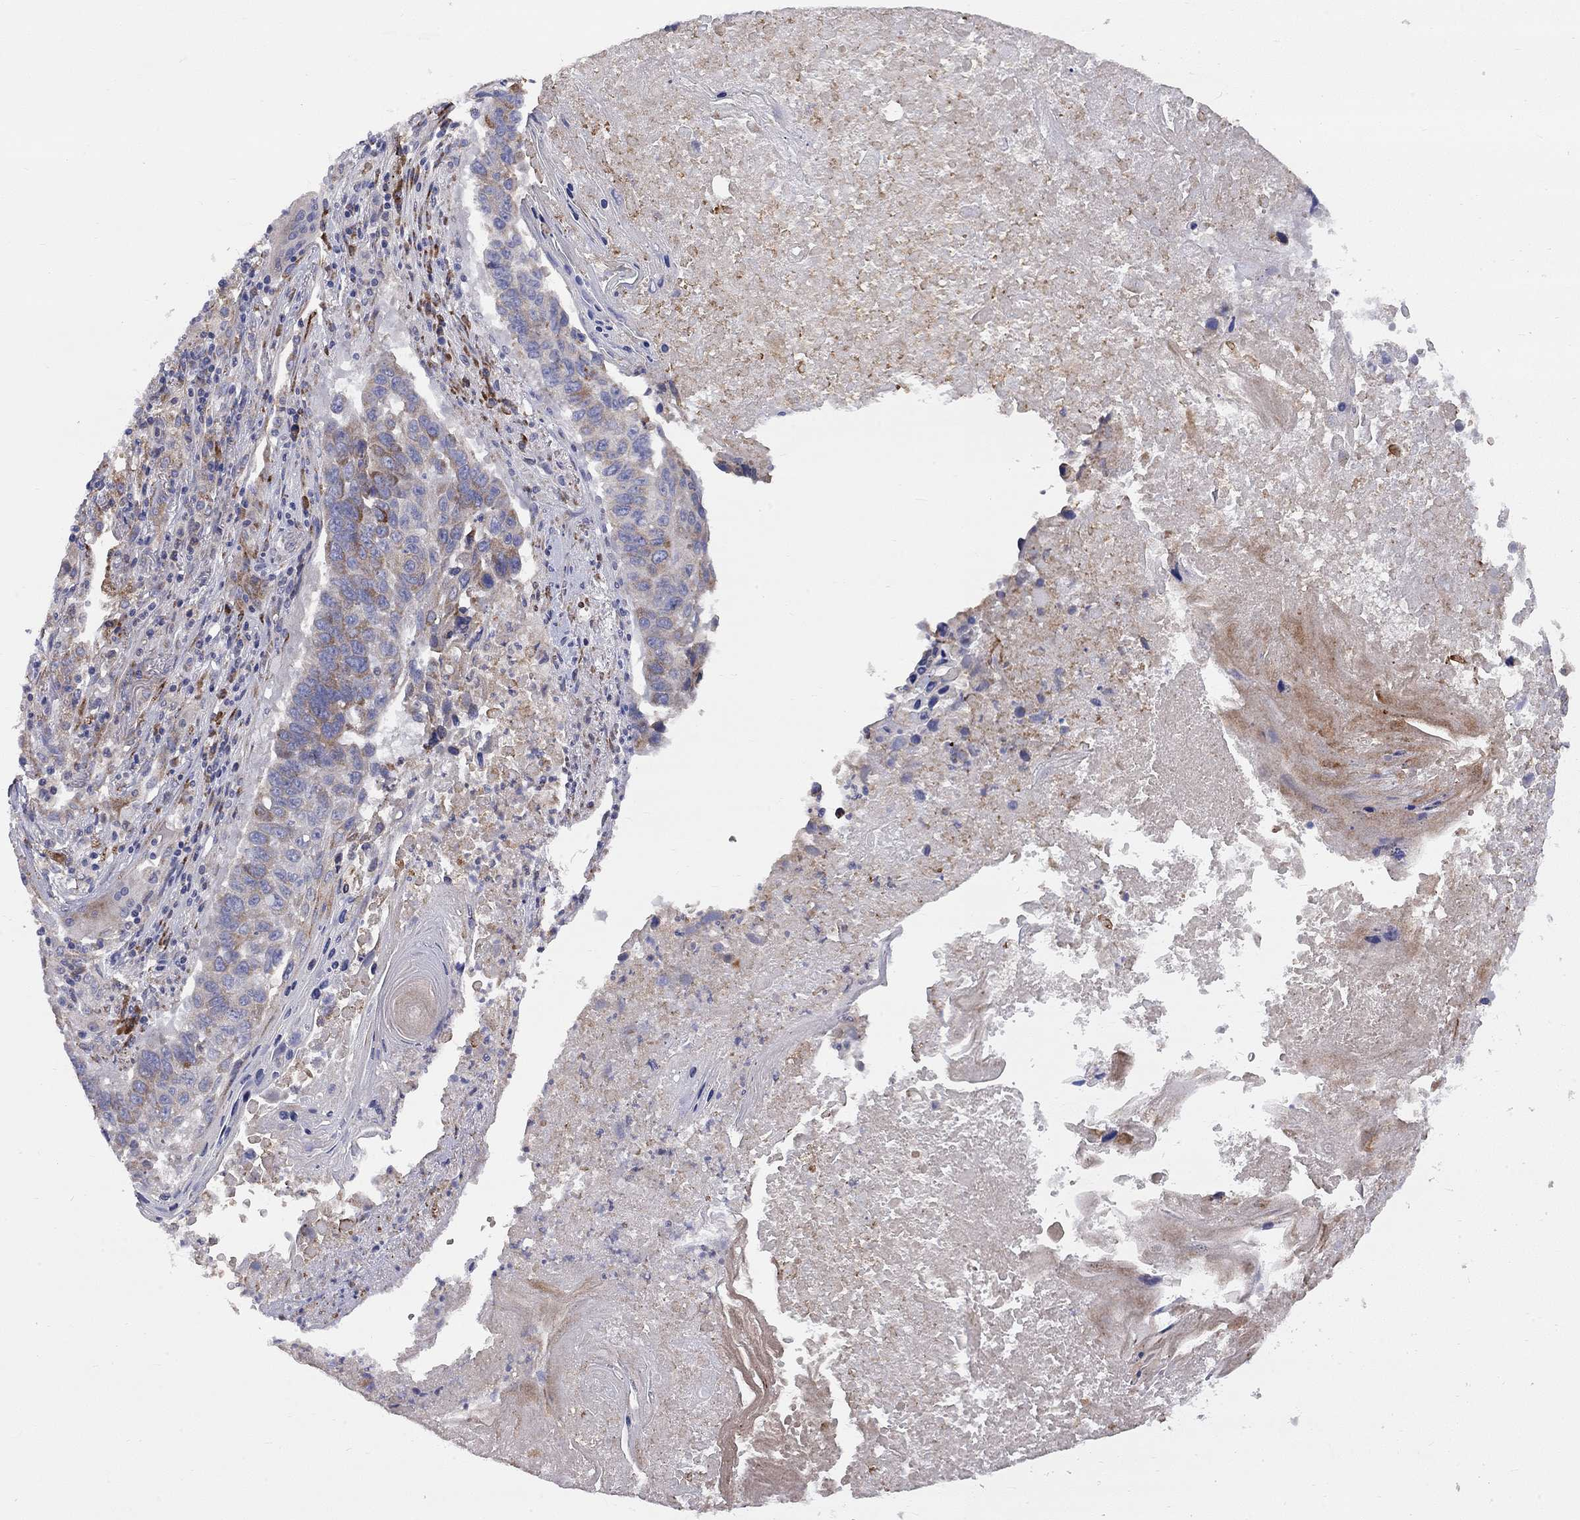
{"staining": {"intensity": "moderate", "quantity": "<25%", "location": "cytoplasmic/membranous"}, "tissue": "lung cancer", "cell_type": "Tumor cells", "image_type": "cancer", "snomed": [{"axis": "morphology", "description": "Squamous cell carcinoma, NOS"}, {"axis": "topography", "description": "Lung"}], "caption": "Moderate cytoplasmic/membranous positivity is seen in approximately <25% of tumor cells in squamous cell carcinoma (lung). The staining was performed using DAB (3,3'-diaminobenzidine) to visualize the protein expression in brown, while the nuclei were stained in blue with hematoxylin (Magnification: 20x).", "gene": "CASTOR1", "patient": {"sex": "male", "age": 73}}